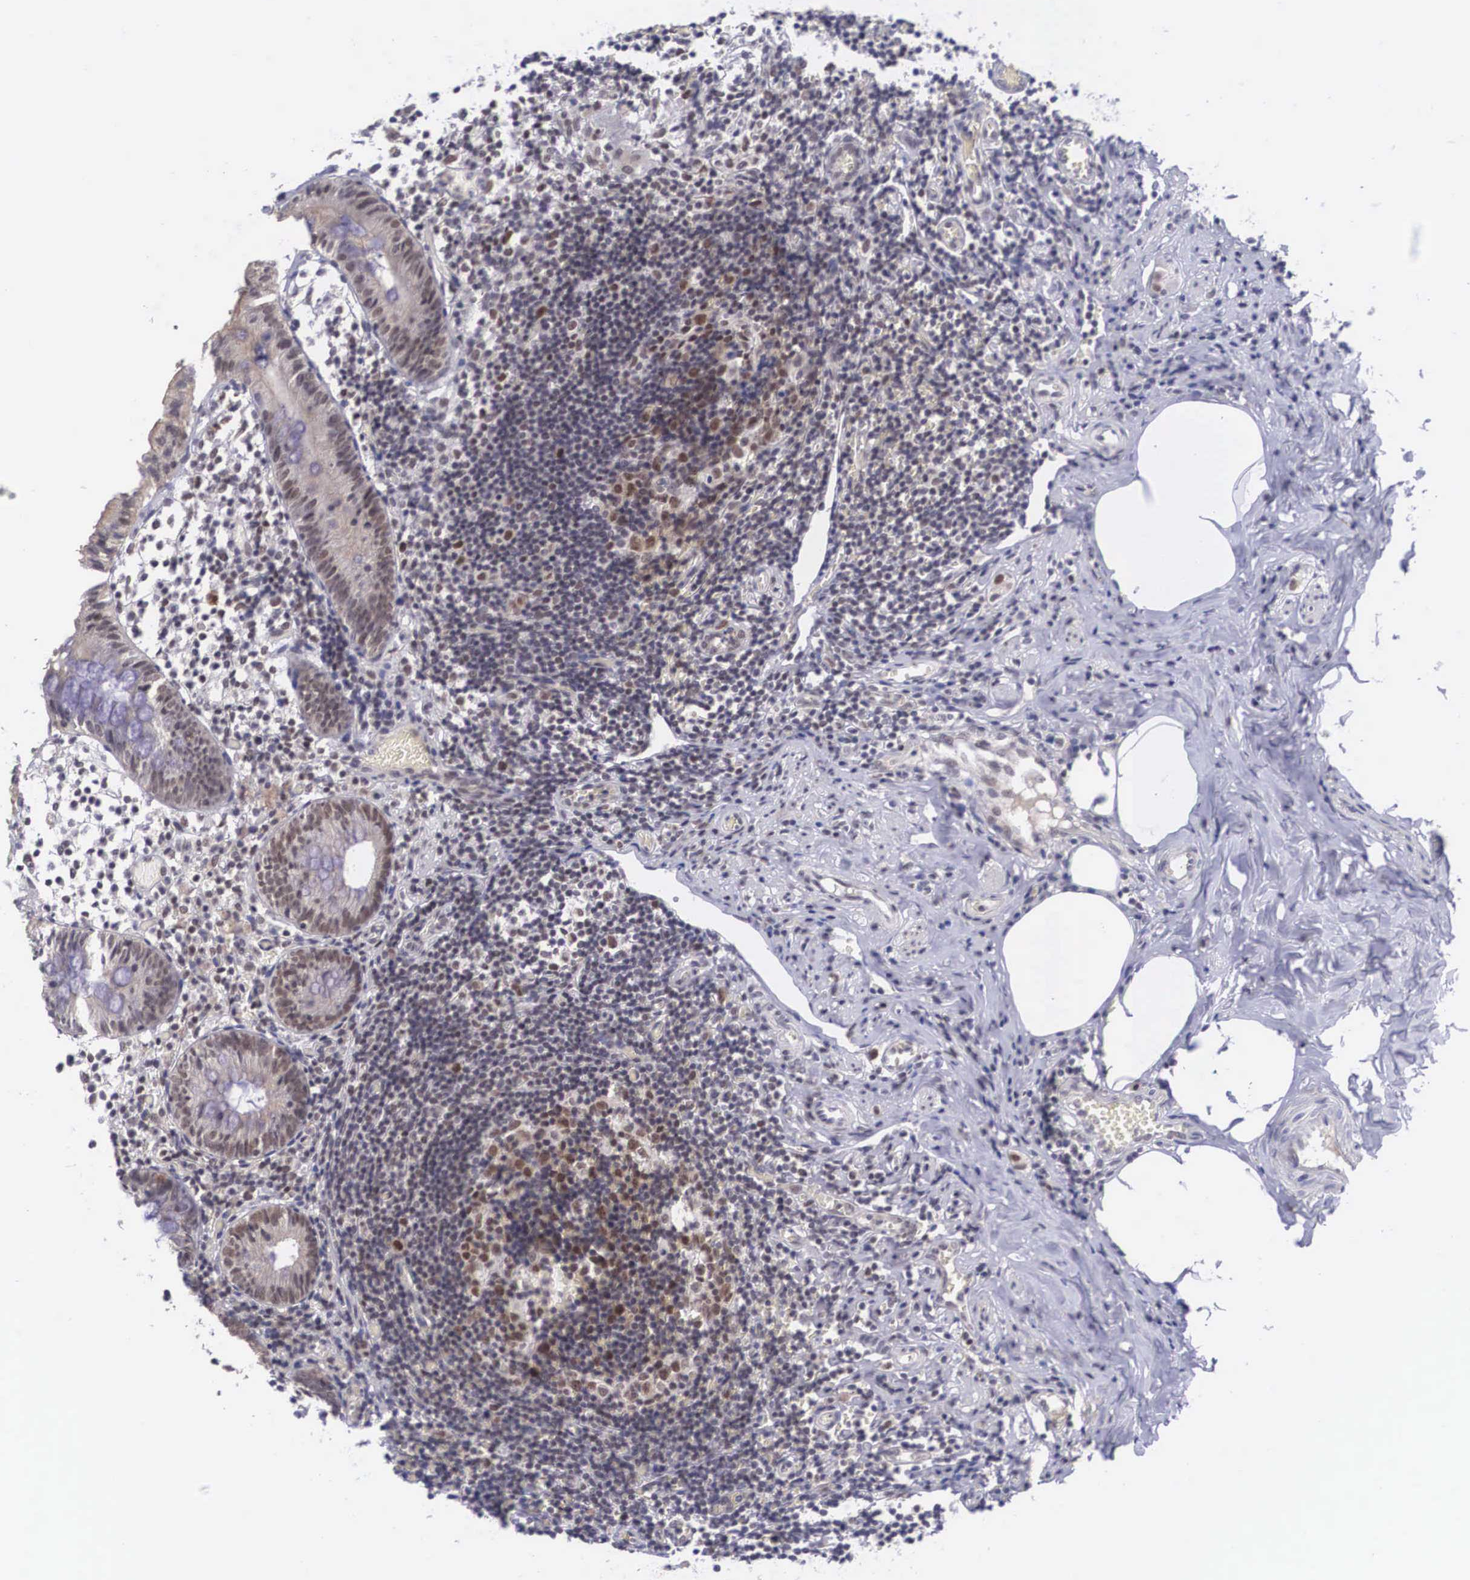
{"staining": {"intensity": "weak", "quantity": ">75%", "location": "cytoplasmic/membranous,nuclear"}, "tissue": "appendix", "cell_type": "Glandular cells", "image_type": "normal", "snomed": [{"axis": "morphology", "description": "Normal tissue, NOS"}, {"axis": "topography", "description": "Appendix"}], "caption": "The histopathology image demonstrates a brown stain indicating the presence of a protein in the cytoplasmic/membranous,nuclear of glandular cells in appendix. (Brightfield microscopy of DAB IHC at high magnification).", "gene": "NINL", "patient": {"sex": "male", "age": 25}}